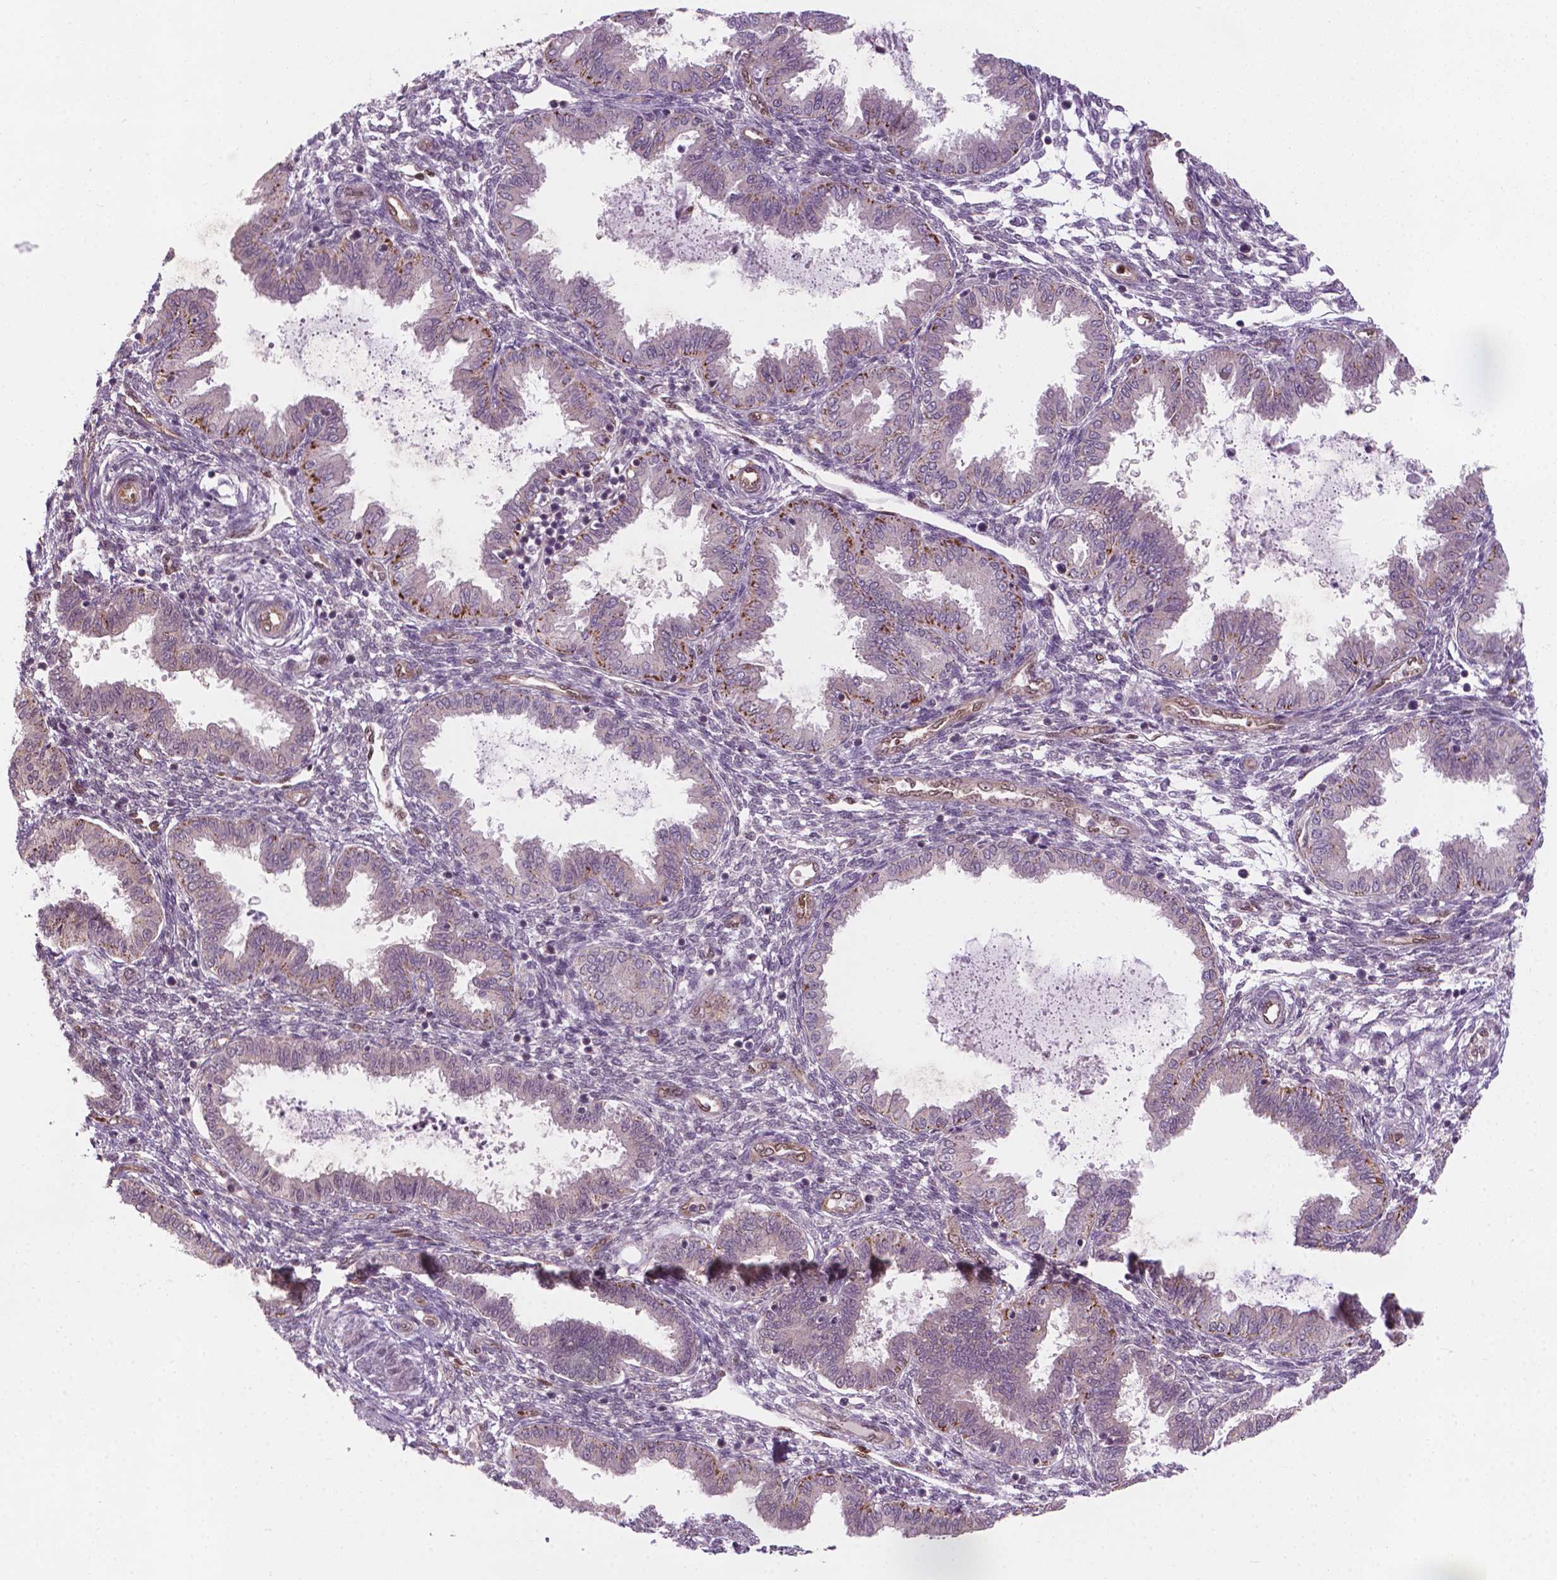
{"staining": {"intensity": "negative", "quantity": "none", "location": "none"}, "tissue": "endometrium", "cell_type": "Cells in endometrial stroma", "image_type": "normal", "snomed": [{"axis": "morphology", "description": "Normal tissue, NOS"}, {"axis": "topography", "description": "Endometrium"}], "caption": "This is a image of immunohistochemistry (IHC) staining of normal endometrium, which shows no staining in cells in endometrial stroma.", "gene": "NFAT5", "patient": {"sex": "female", "age": 33}}